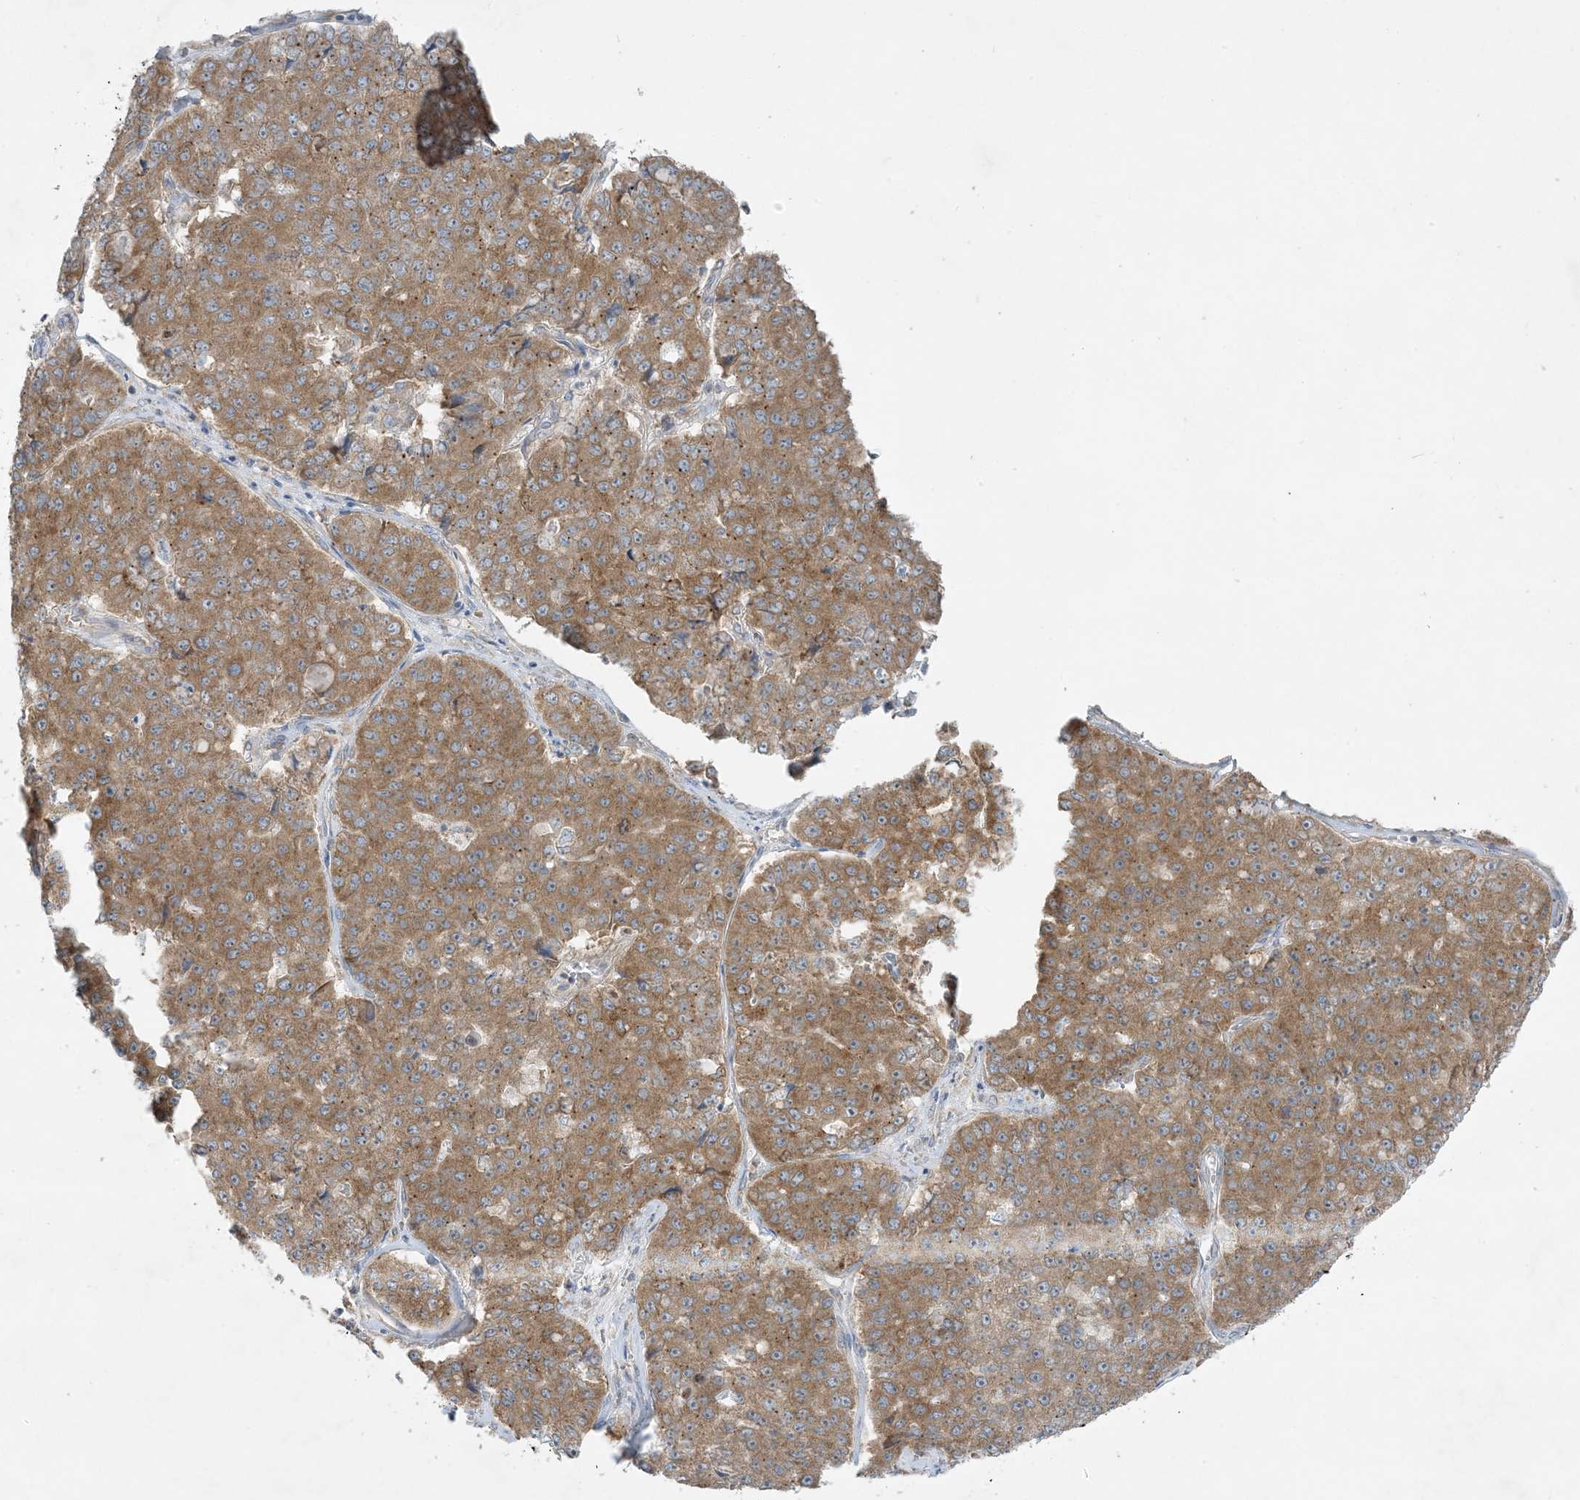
{"staining": {"intensity": "moderate", "quantity": ">75%", "location": "cytoplasmic/membranous"}, "tissue": "pancreatic cancer", "cell_type": "Tumor cells", "image_type": "cancer", "snomed": [{"axis": "morphology", "description": "Adenocarcinoma, NOS"}, {"axis": "topography", "description": "Pancreas"}], "caption": "There is medium levels of moderate cytoplasmic/membranous expression in tumor cells of pancreatic cancer, as demonstrated by immunohistochemical staining (brown color).", "gene": "RPP40", "patient": {"sex": "male", "age": 50}}